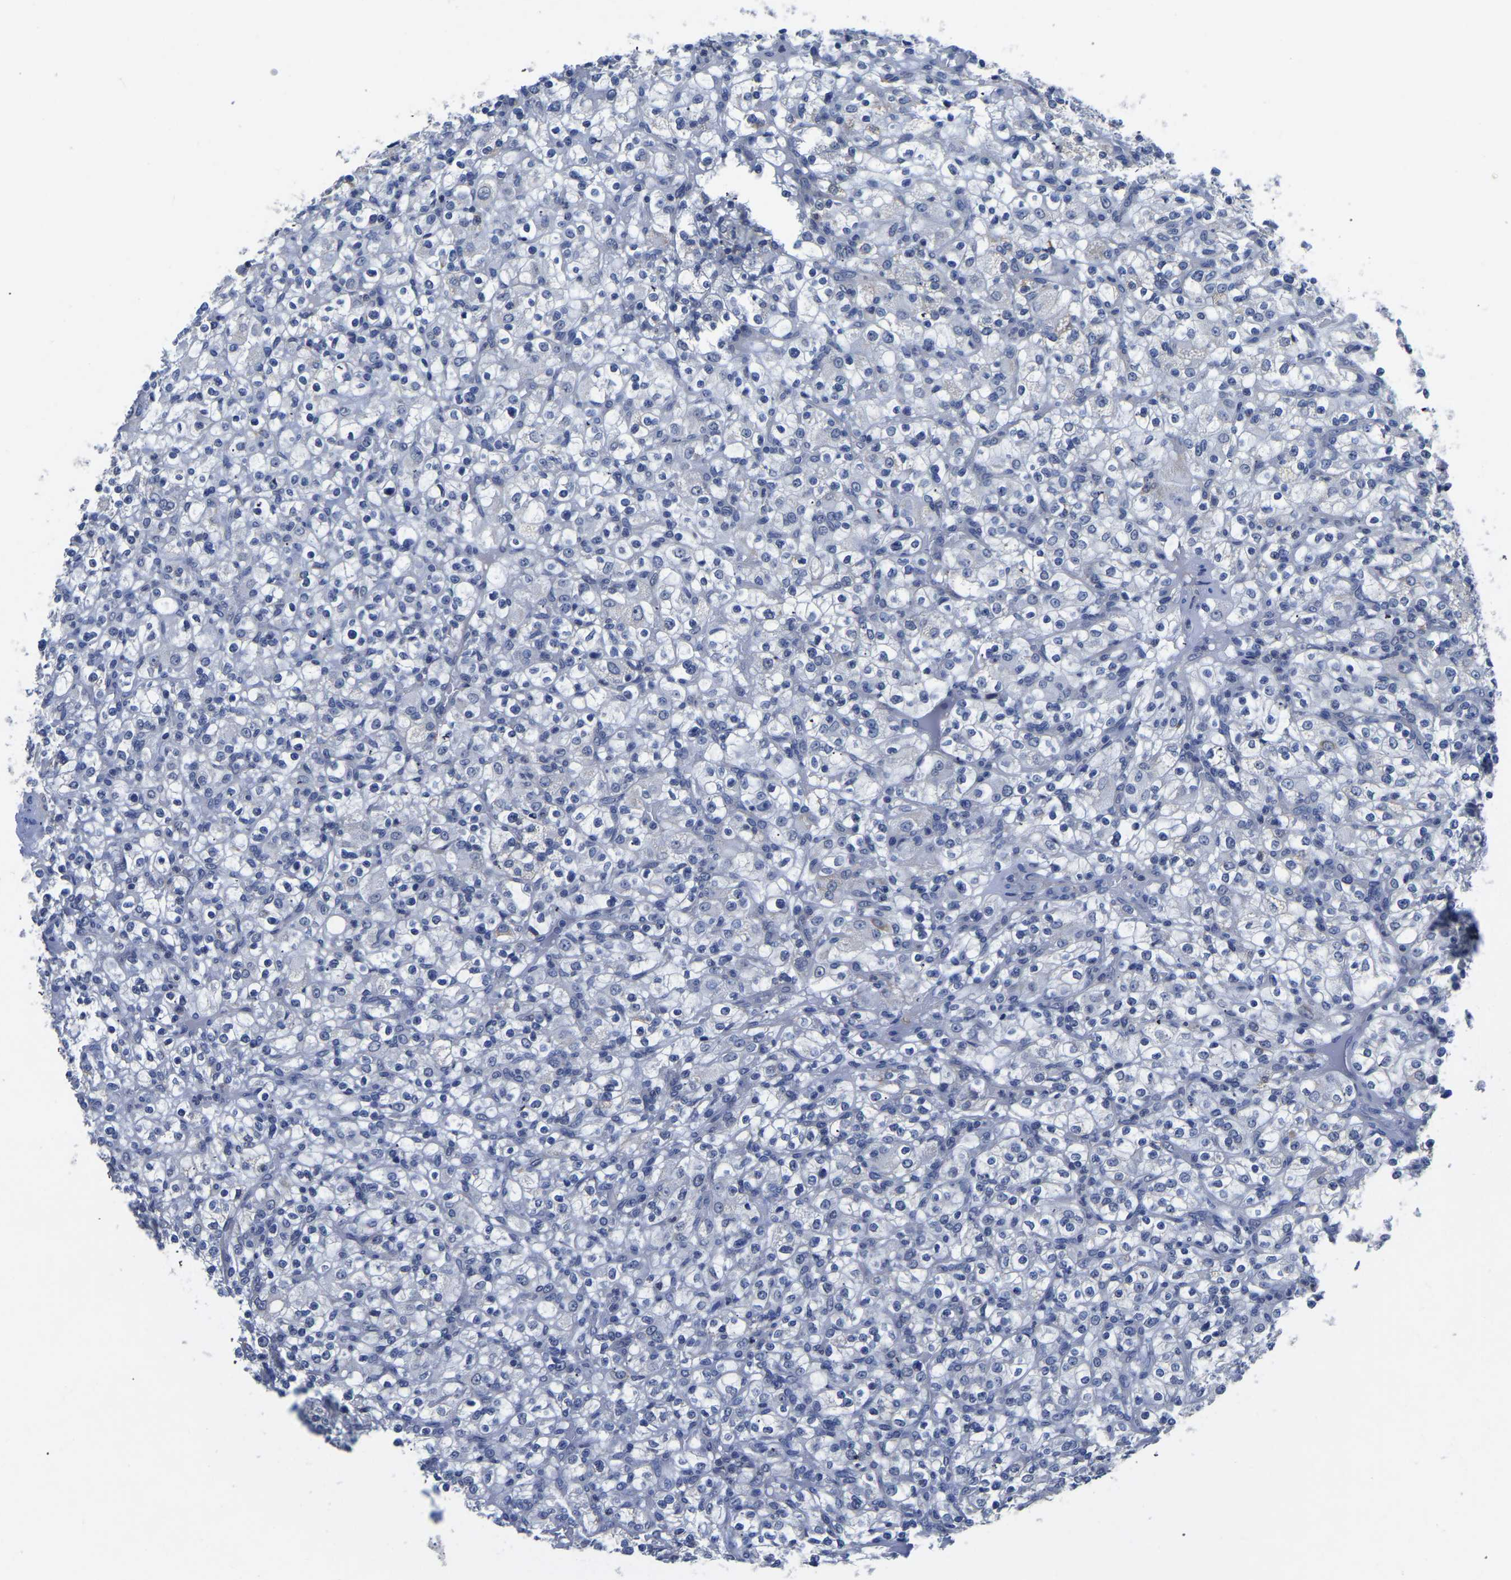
{"staining": {"intensity": "negative", "quantity": "none", "location": "none"}, "tissue": "renal cancer", "cell_type": "Tumor cells", "image_type": "cancer", "snomed": [{"axis": "morphology", "description": "Normal tissue, NOS"}, {"axis": "morphology", "description": "Adenocarcinoma, NOS"}, {"axis": "topography", "description": "Kidney"}], "caption": "Adenocarcinoma (renal) was stained to show a protein in brown. There is no significant expression in tumor cells.", "gene": "FGD5", "patient": {"sex": "female", "age": 72}}